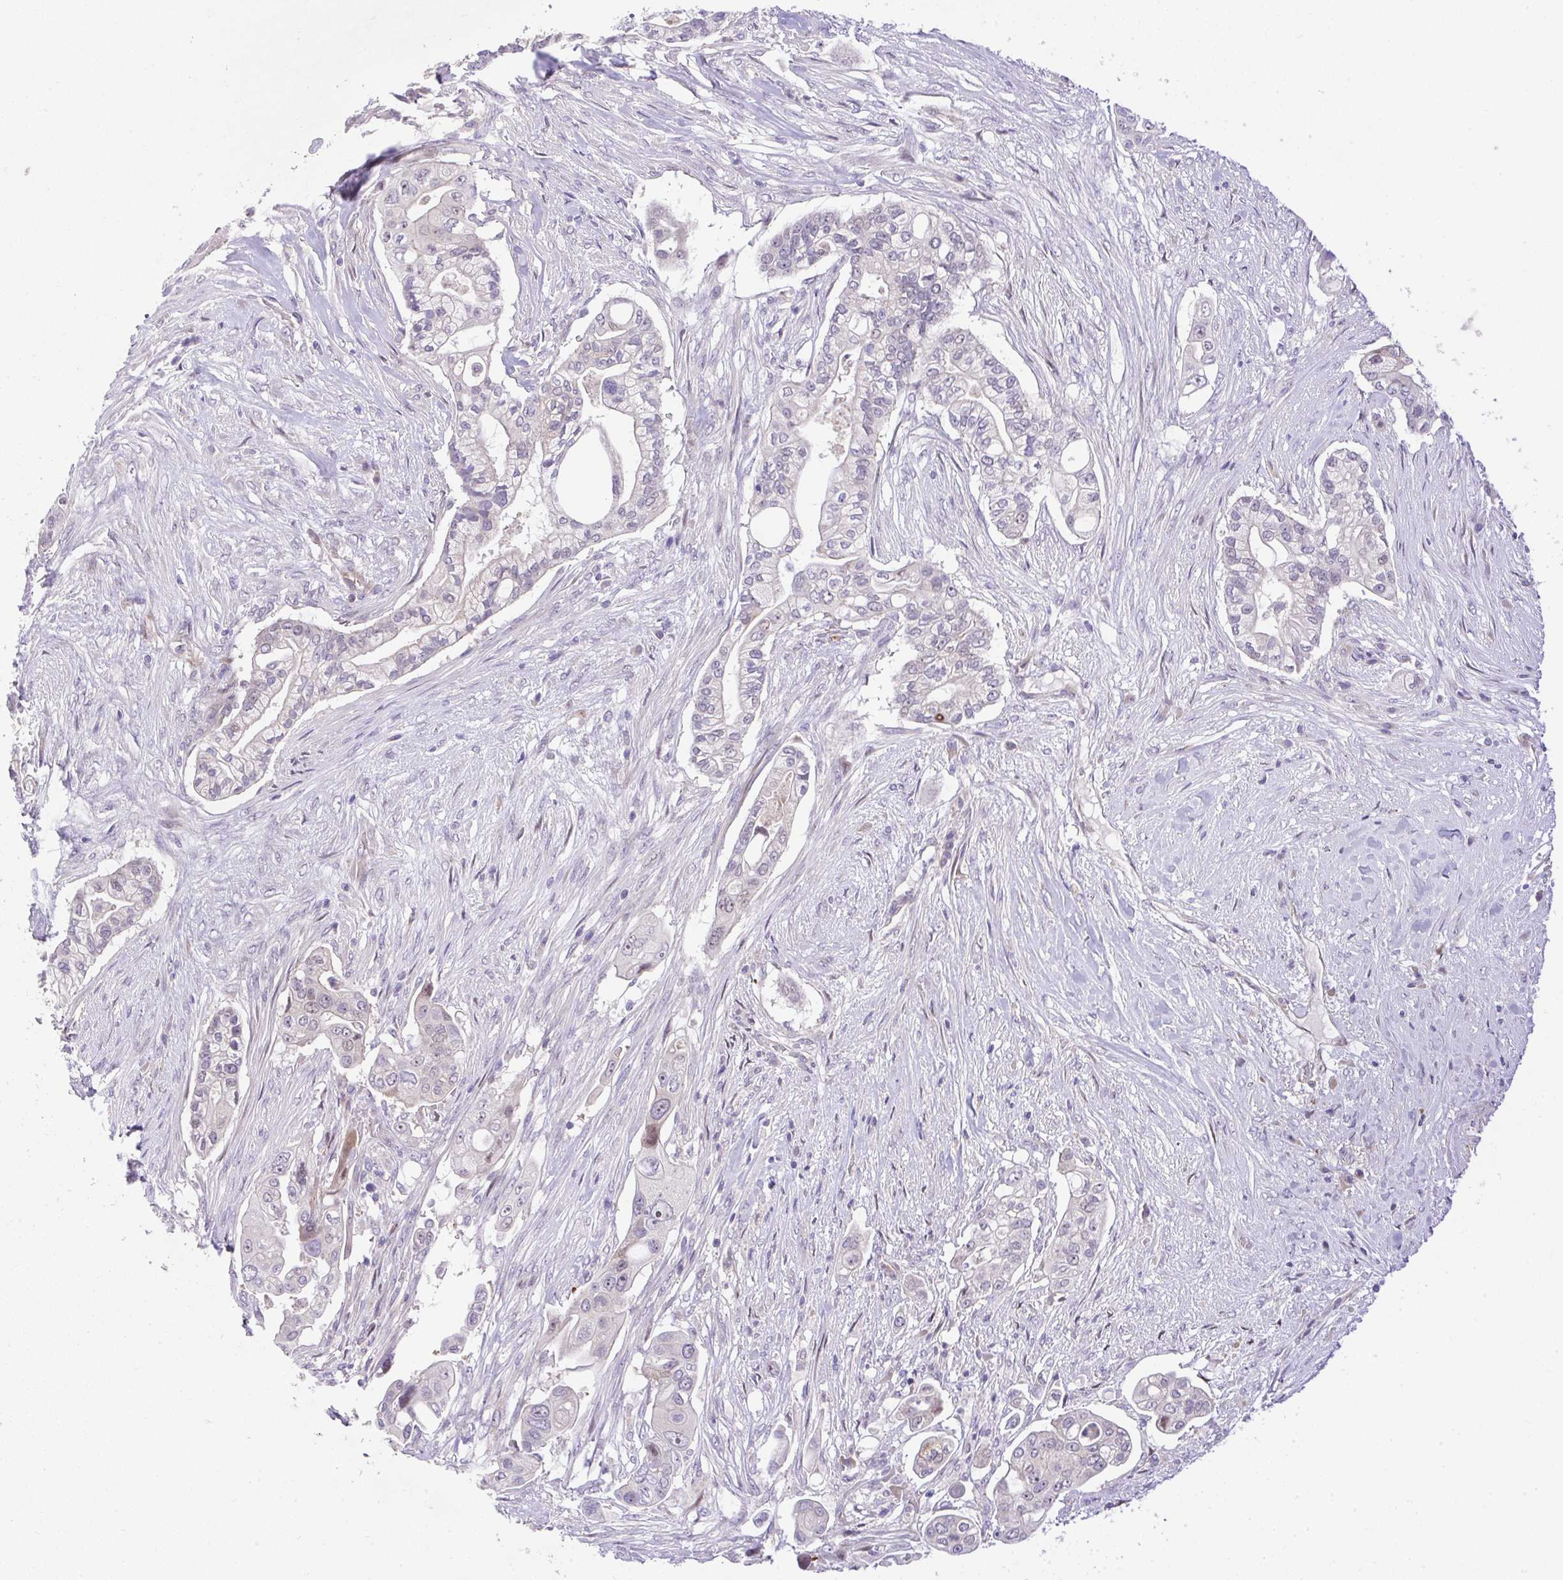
{"staining": {"intensity": "weak", "quantity": "<25%", "location": "cytoplasmic/membranous"}, "tissue": "pancreatic cancer", "cell_type": "Tumor cells", "image_type": "cancer", "snomed": [{"axis": "morphology", "description": "Adenocarcinoma, NOS"}, {"axis": "topography", "description": "Pancreas"}], "caption": "Pancreatic cancer (adenocarcinoma) was stained to show a protein in brown. There is no significant expression in tumor cells.", "gene": "CHIA", "patient": {"sex": "female", "age": 69}}